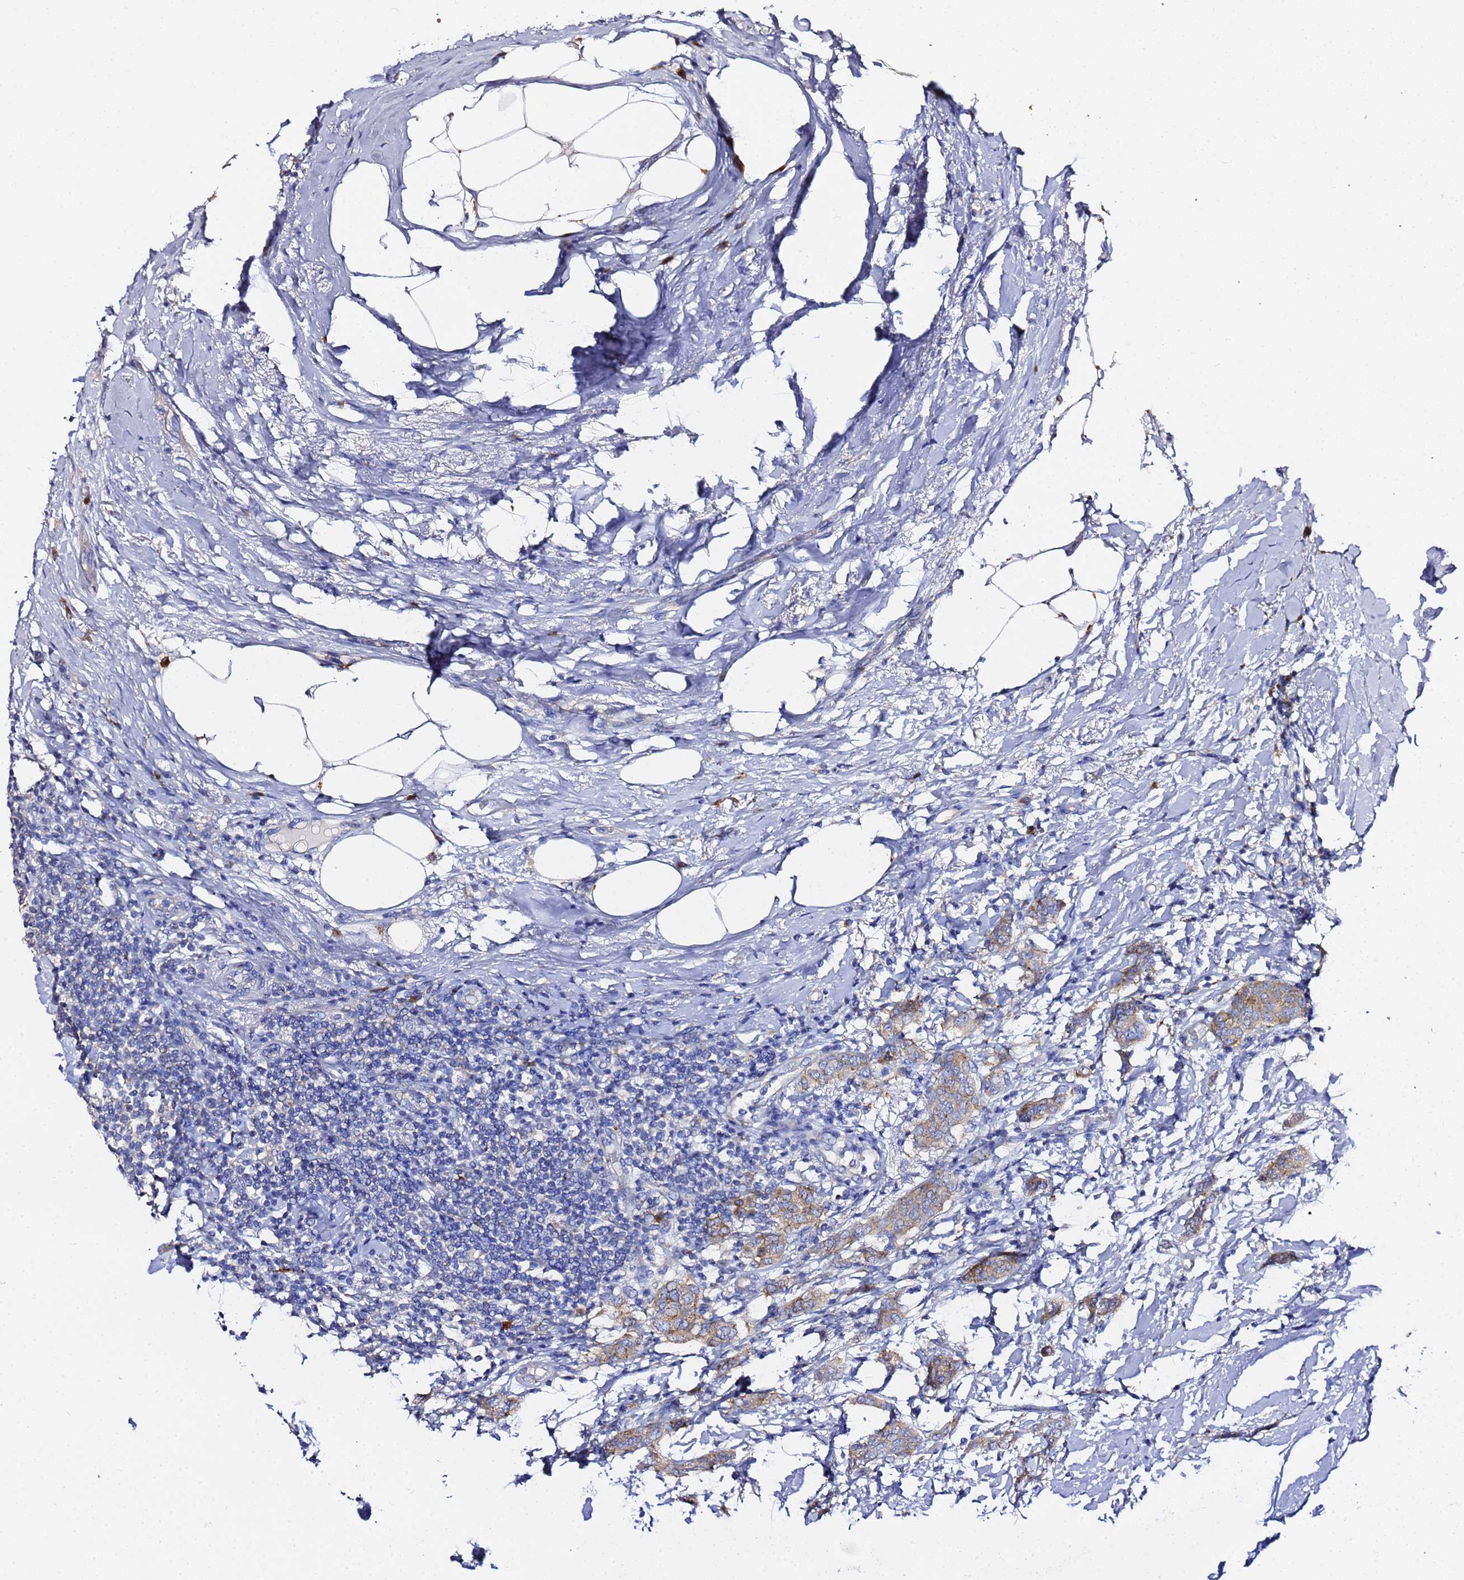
{"staining": {"intensity": "moderate", "quantity": ">75%", "location": "cytoplasmic/membranous"}, "tissue": "breast cancer", "cell_type": "Tumor cells", "image_type": "cancer", "snomed": [{"axis": "morphology", "description": "Duct carcinoma"}, {"axis": "topography", "description": "Breast"}], "caption": "Moderate cytoplasmic/membranous positivity for a protein is present in approximately >75% of tumor cells of breast cancer (infiltrating ductal carcinoma) using immunohistochemistry.", "gene": "VTI1B", "patient": {"sex": "female", "age": 72}}